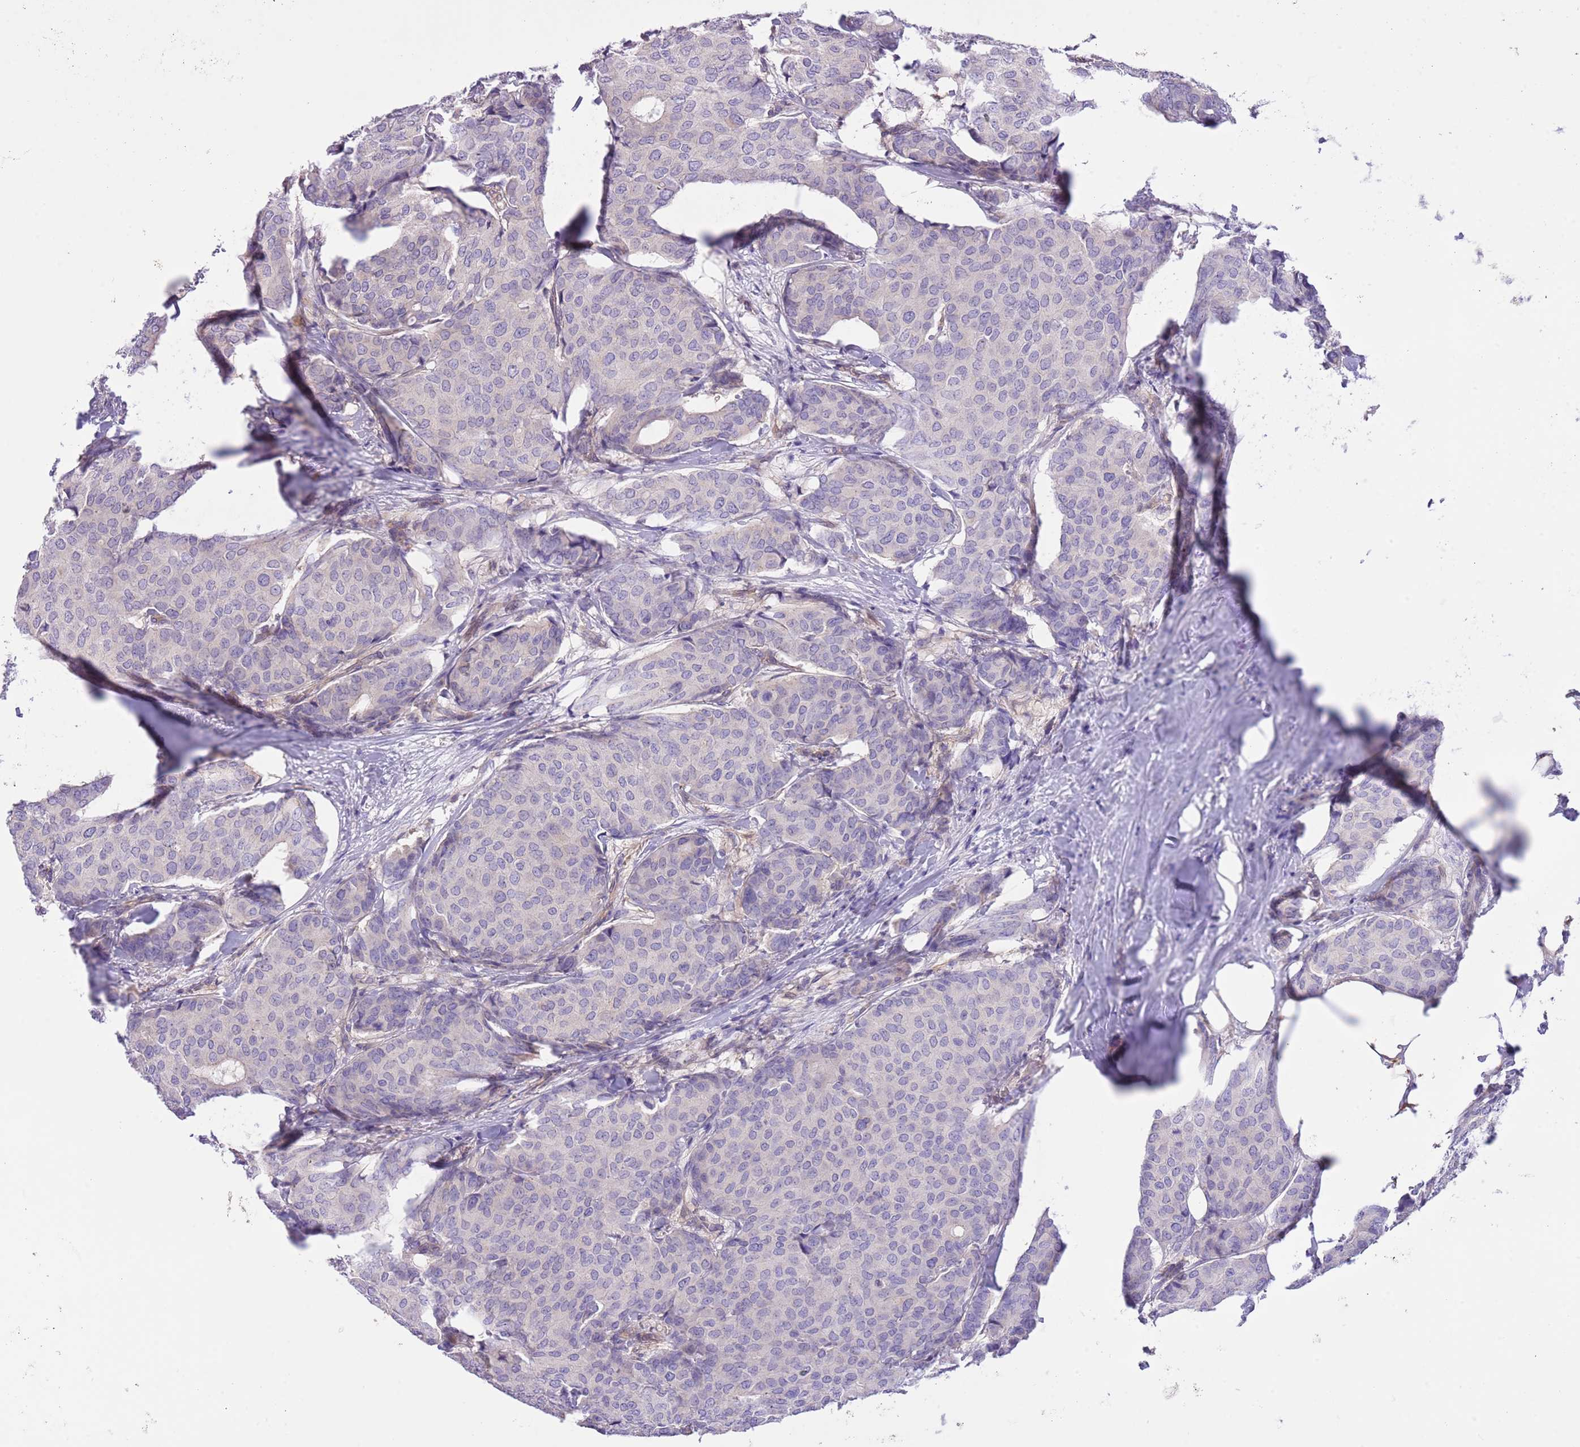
{"staining": {"intensity": "negative", "quantity": "none", "location": "none"}, "tissue": "breast cancer", "cell_type": "Tumor cells", "image_type": "cancer", "snomed": [{"axis": "morphology", "description": "Duct carcinoma"}, {"axis": "topography", "description": "Breast"}], "caption": "Protein analysis of breast cancer (infiltrating ductal carcinoma) exhibits no significant staining in tumor cells.", "gene": "PRR32", "patient": {"sex": "female", "age": 75}}